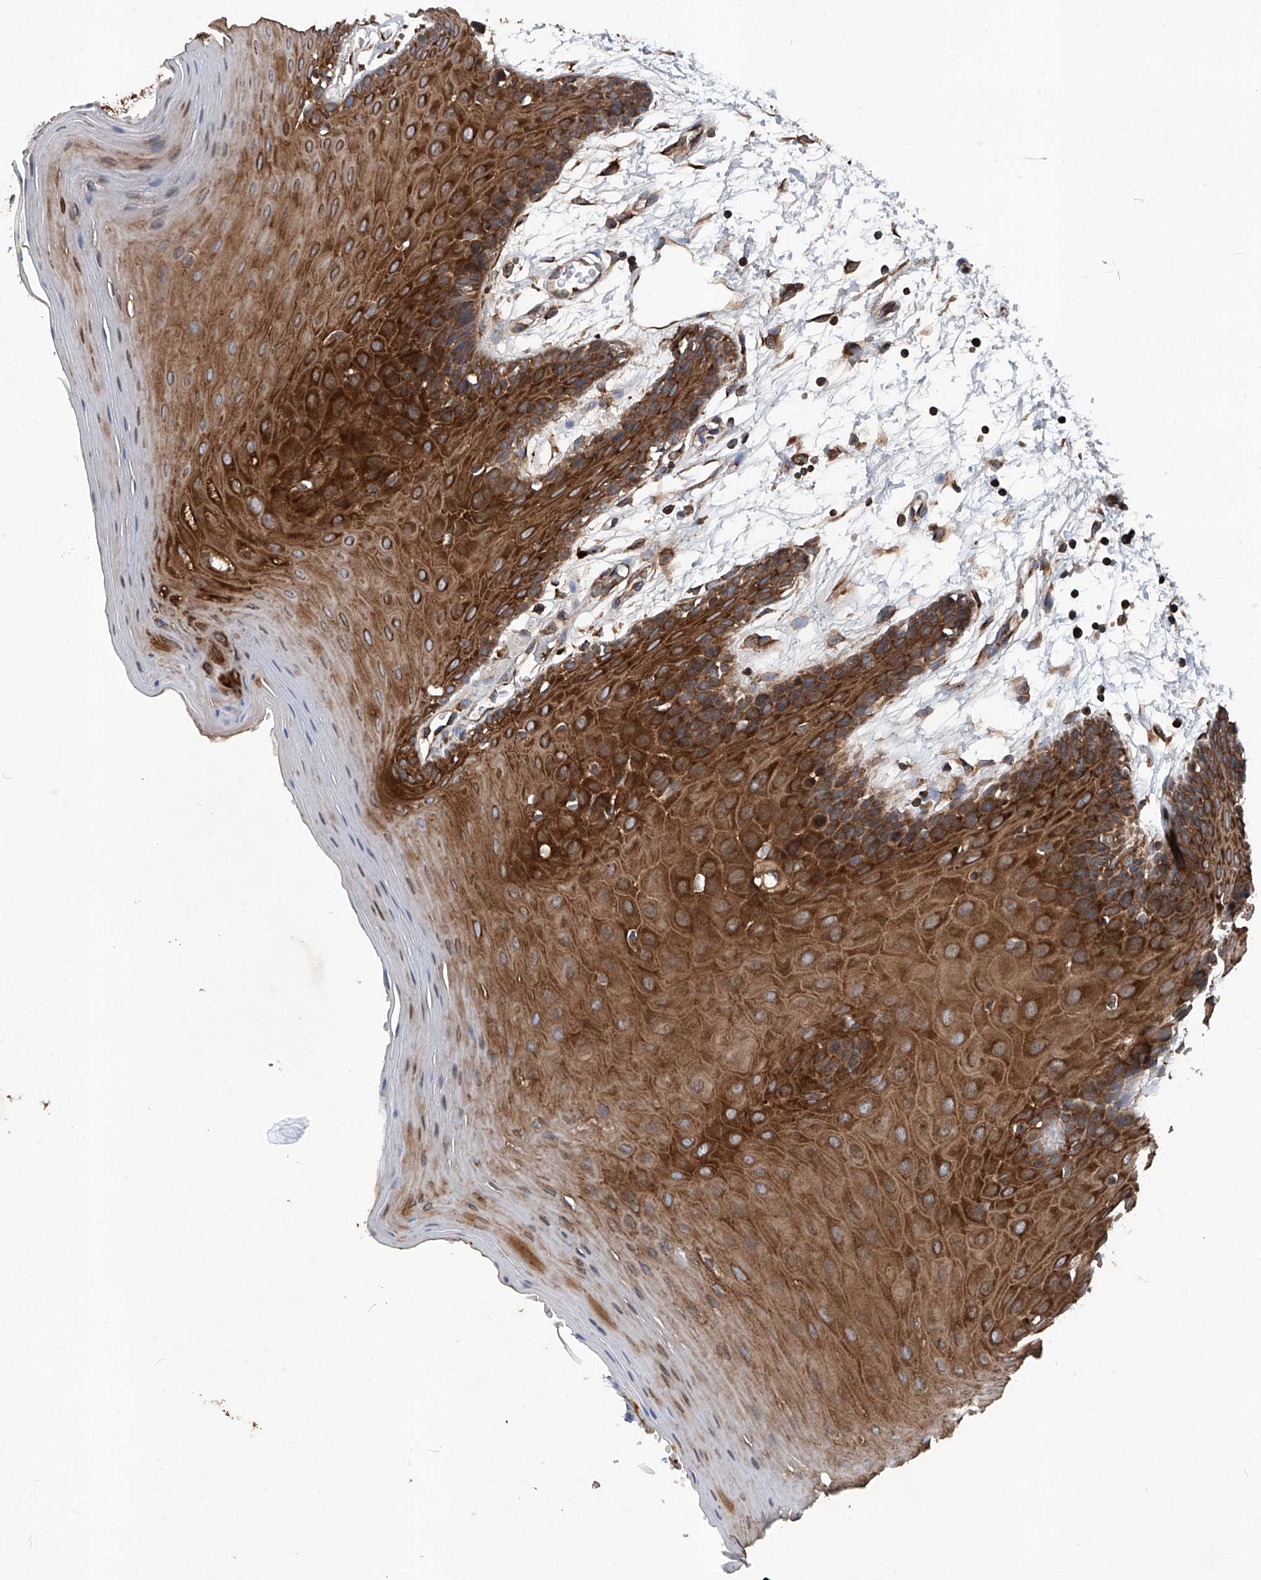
{"staining": {"intensity": "strong", "quantity": ">75%", "location": "cytoplasmic/membranous"}, "tissue": "oral mucosa", "cell_type": "Squamous epithelial cells", "image_type": "normal", "snomed": [{"axis": "morphology", "description": "Normal tissue, NOS"}, {"axis": "morphology", "description": "Squamous cell carcinoma, NOS"}, {"axis": "topography", "description": "Skeletal muscle"}, {"axis": "topography", "description": "Oral tissue"}, {"axis": "topography", "description": "Salivary gland"}, {"axis": "topography", "description": "Head-Neck"}], "caption": "About >75% of squamous epithelial cells in normal oral mucosa display strong cytoplasmic/membranous protein expression as visualized by brown immunohistochemical staining.", "gene": "ASCC3", "patient": {"sex": "male", "age": 54}}